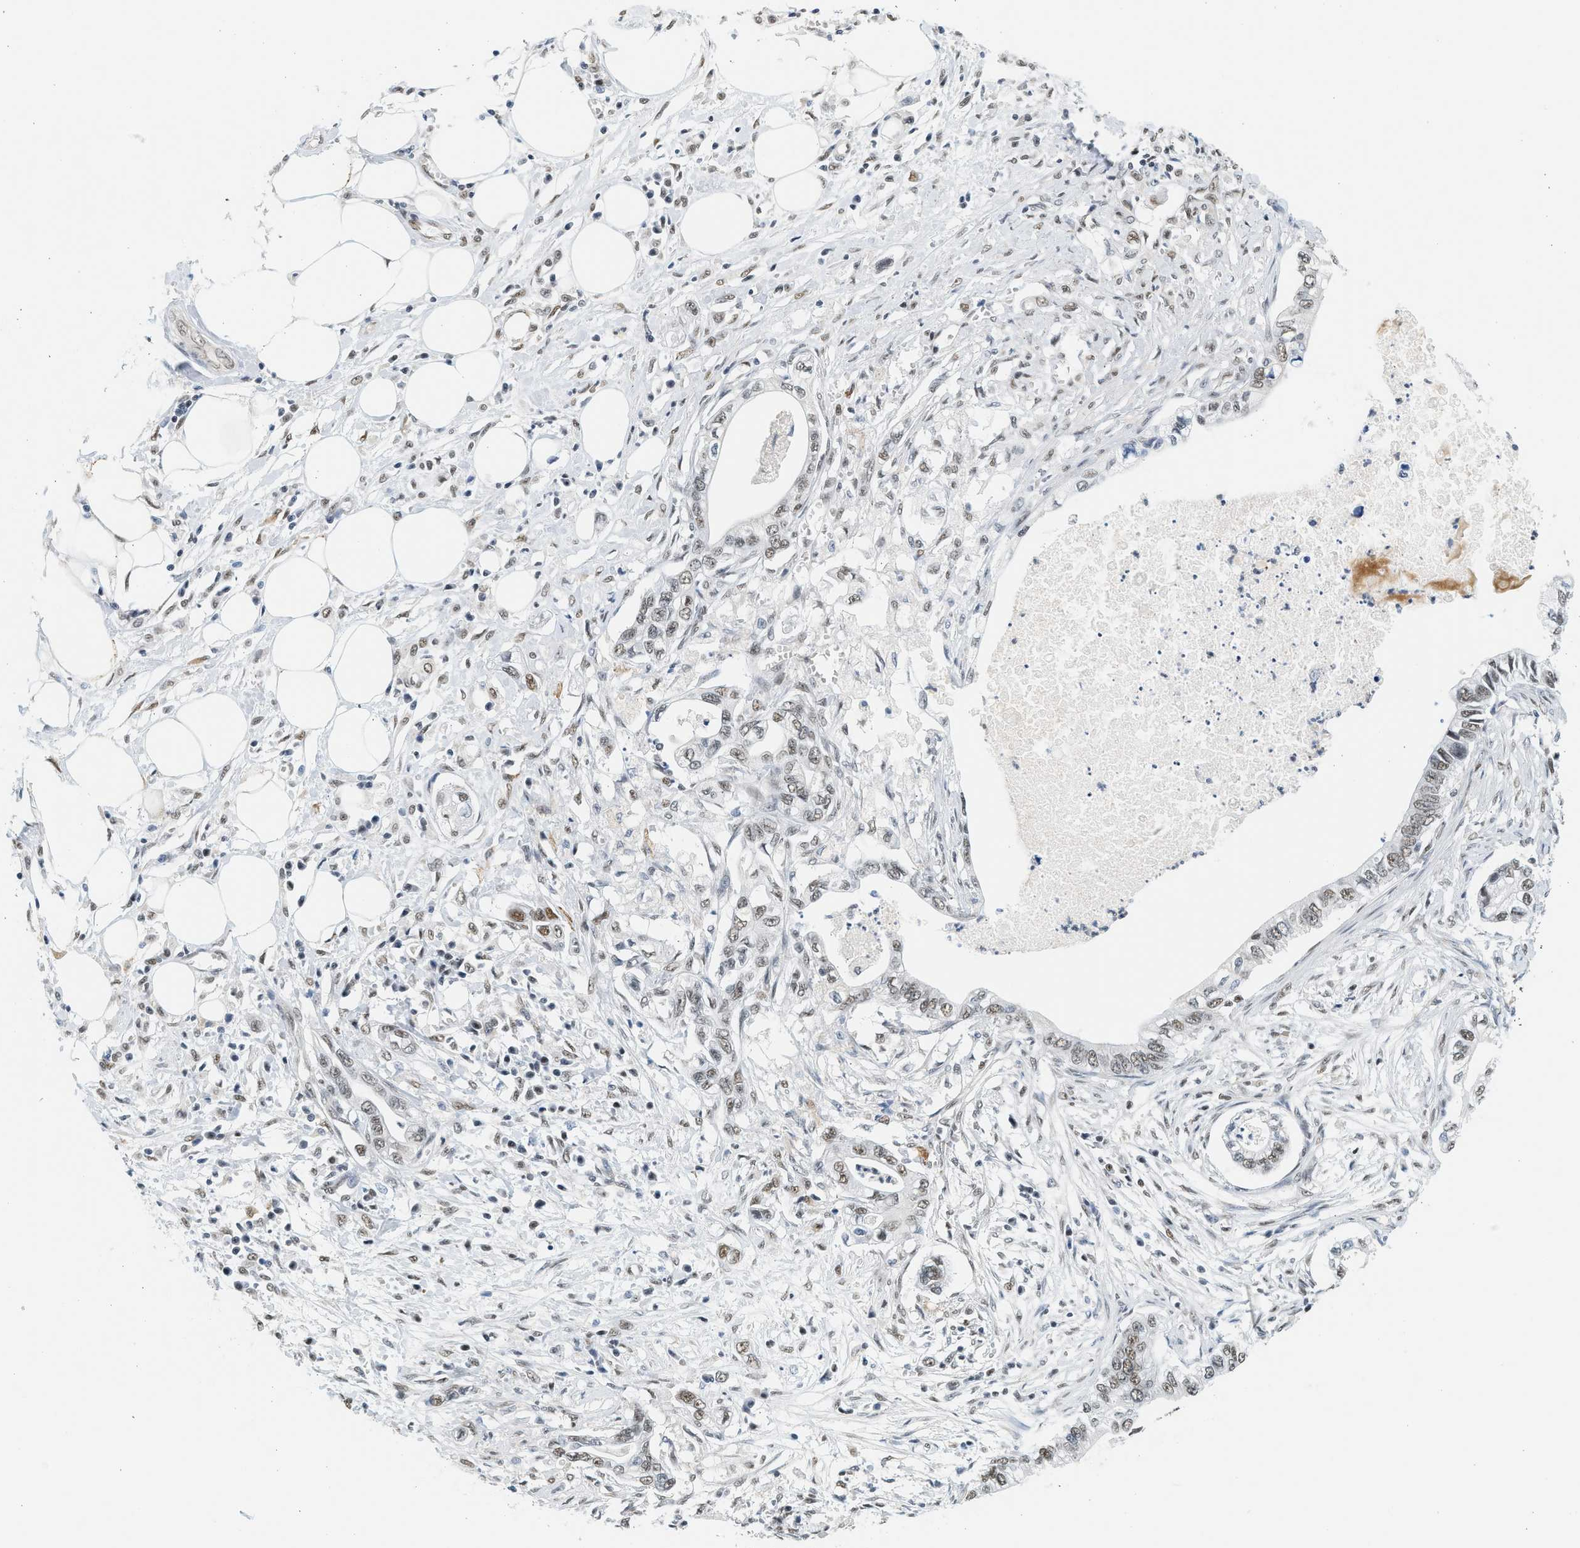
{"staining": {"intensity": "weak", "quantity": ">75%", "location": "nuclear"}, "tissue": "pancreatic cancer", "cell_type": "Tumor cells", "image_type": "cancer", "snomed": [{"axis": "morphology", "description": "Adenocarcinoma, NOS"}, {"axis": "topography", "description": "Pancreas"}], "caption": "Immunohistochemistry photomicrograph of adenocarcinoma (pancreatic) stained for a protein (brown), which exhibits low levels of weak nuclear staining in about >75% of tumor cells.", "gene": "HIPK1", "patient": {"sex": "male", "age": 56}}